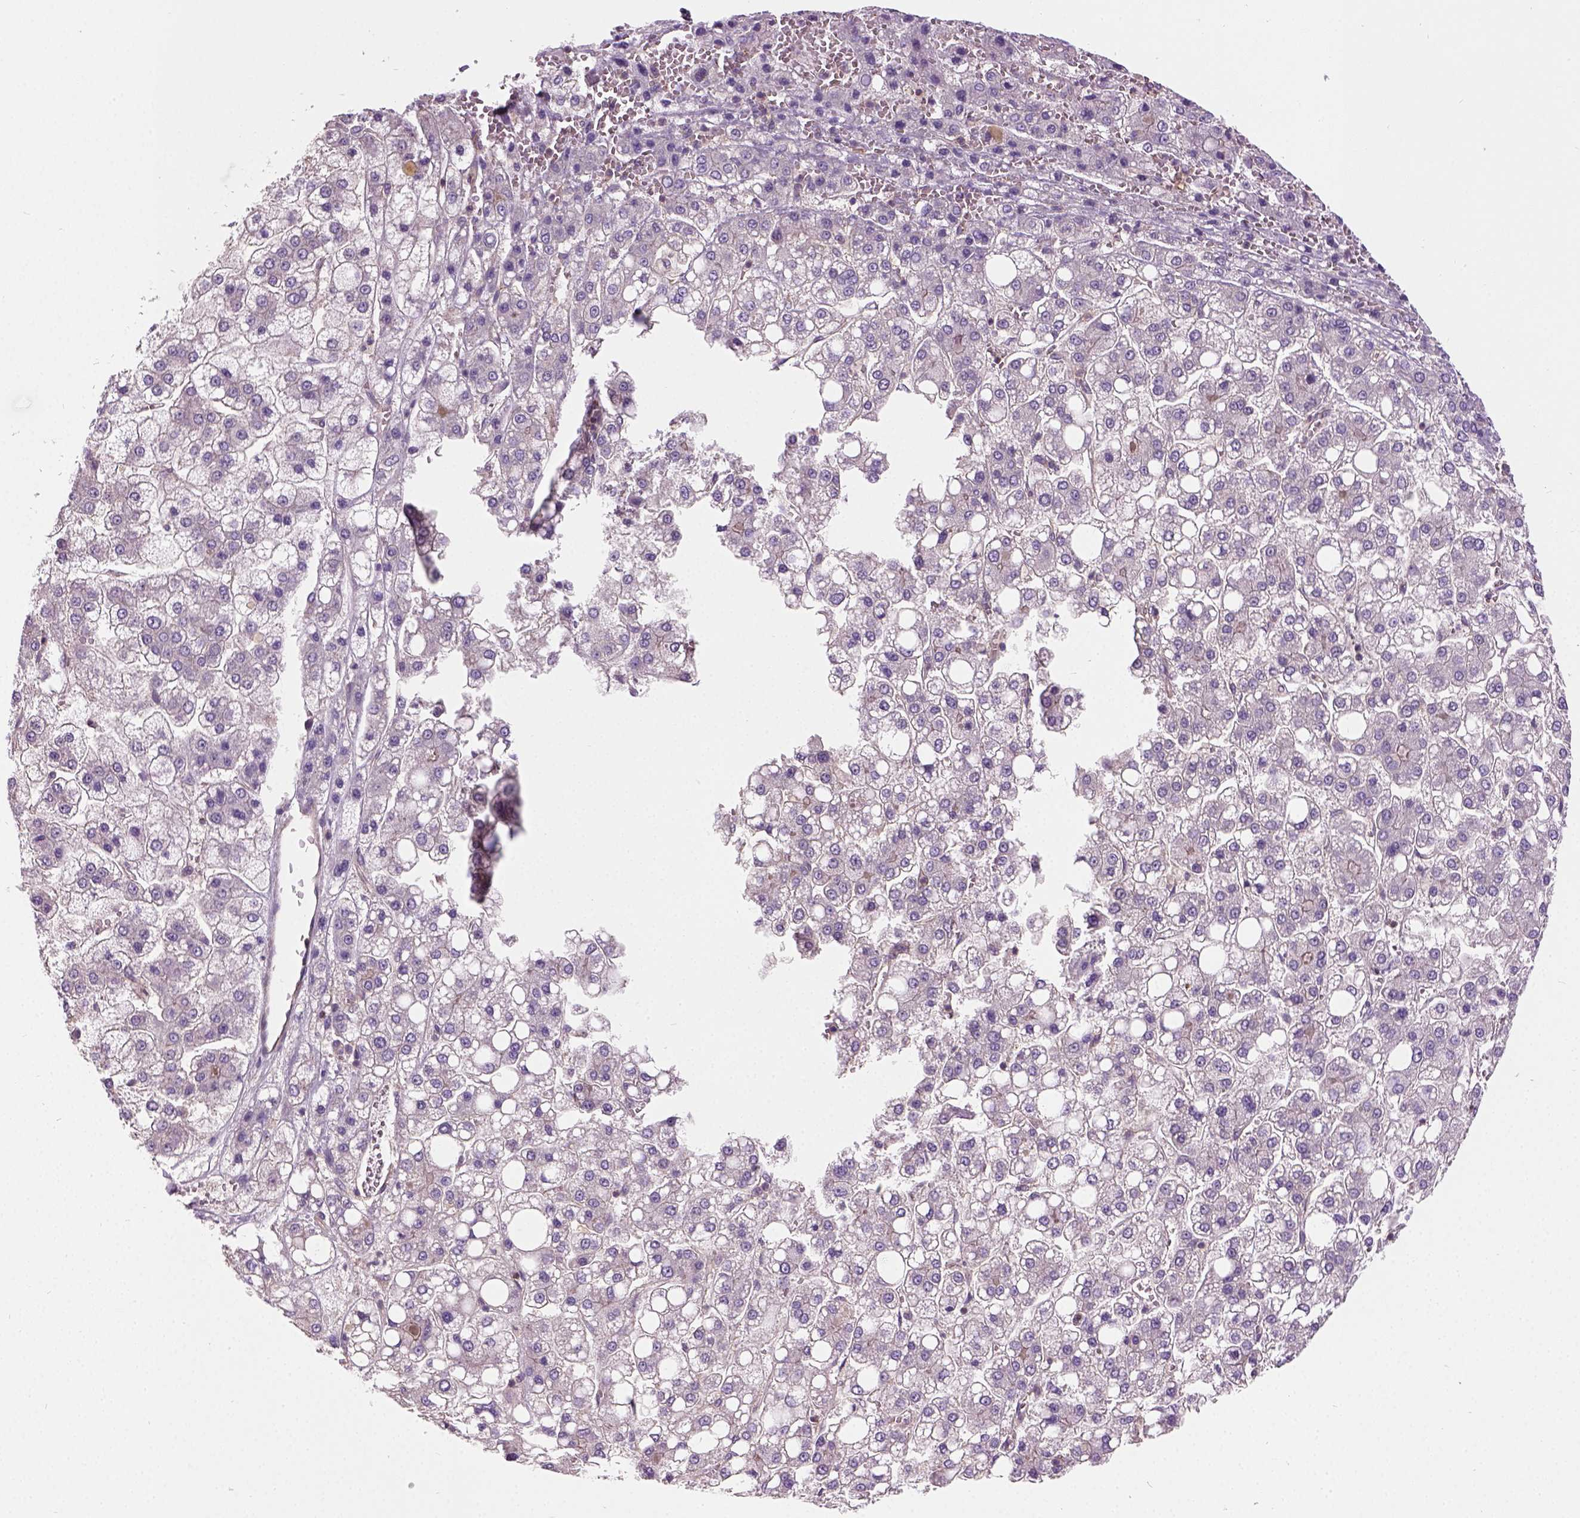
{"staining": {"intensity": "weak", "quantity": "25%-75%", "location": "cytoplasmic/membranous"}, "tissue": "liver cancer", "cell_type": "Tumor cells", "image_type": "cancer", "snomed": [{"axis": "morphology", "description": "Carcinoma, Hepatocellular, NOS"}, {"axis": "topography", "description": "Liver"}], "caption": "Protein staining of liver cancer (hepatocellular carcinoma) tissue displays weak cytoplasmic/membranous expression in about 25%-75% of tumor cells. The staining is performed using DAB brown chromogen to label protein expression. The nuclei are counter-stained blue using hematoxylin.", "gene": "CRACR2A", "patient": {"sex": "male", "age": 73}}